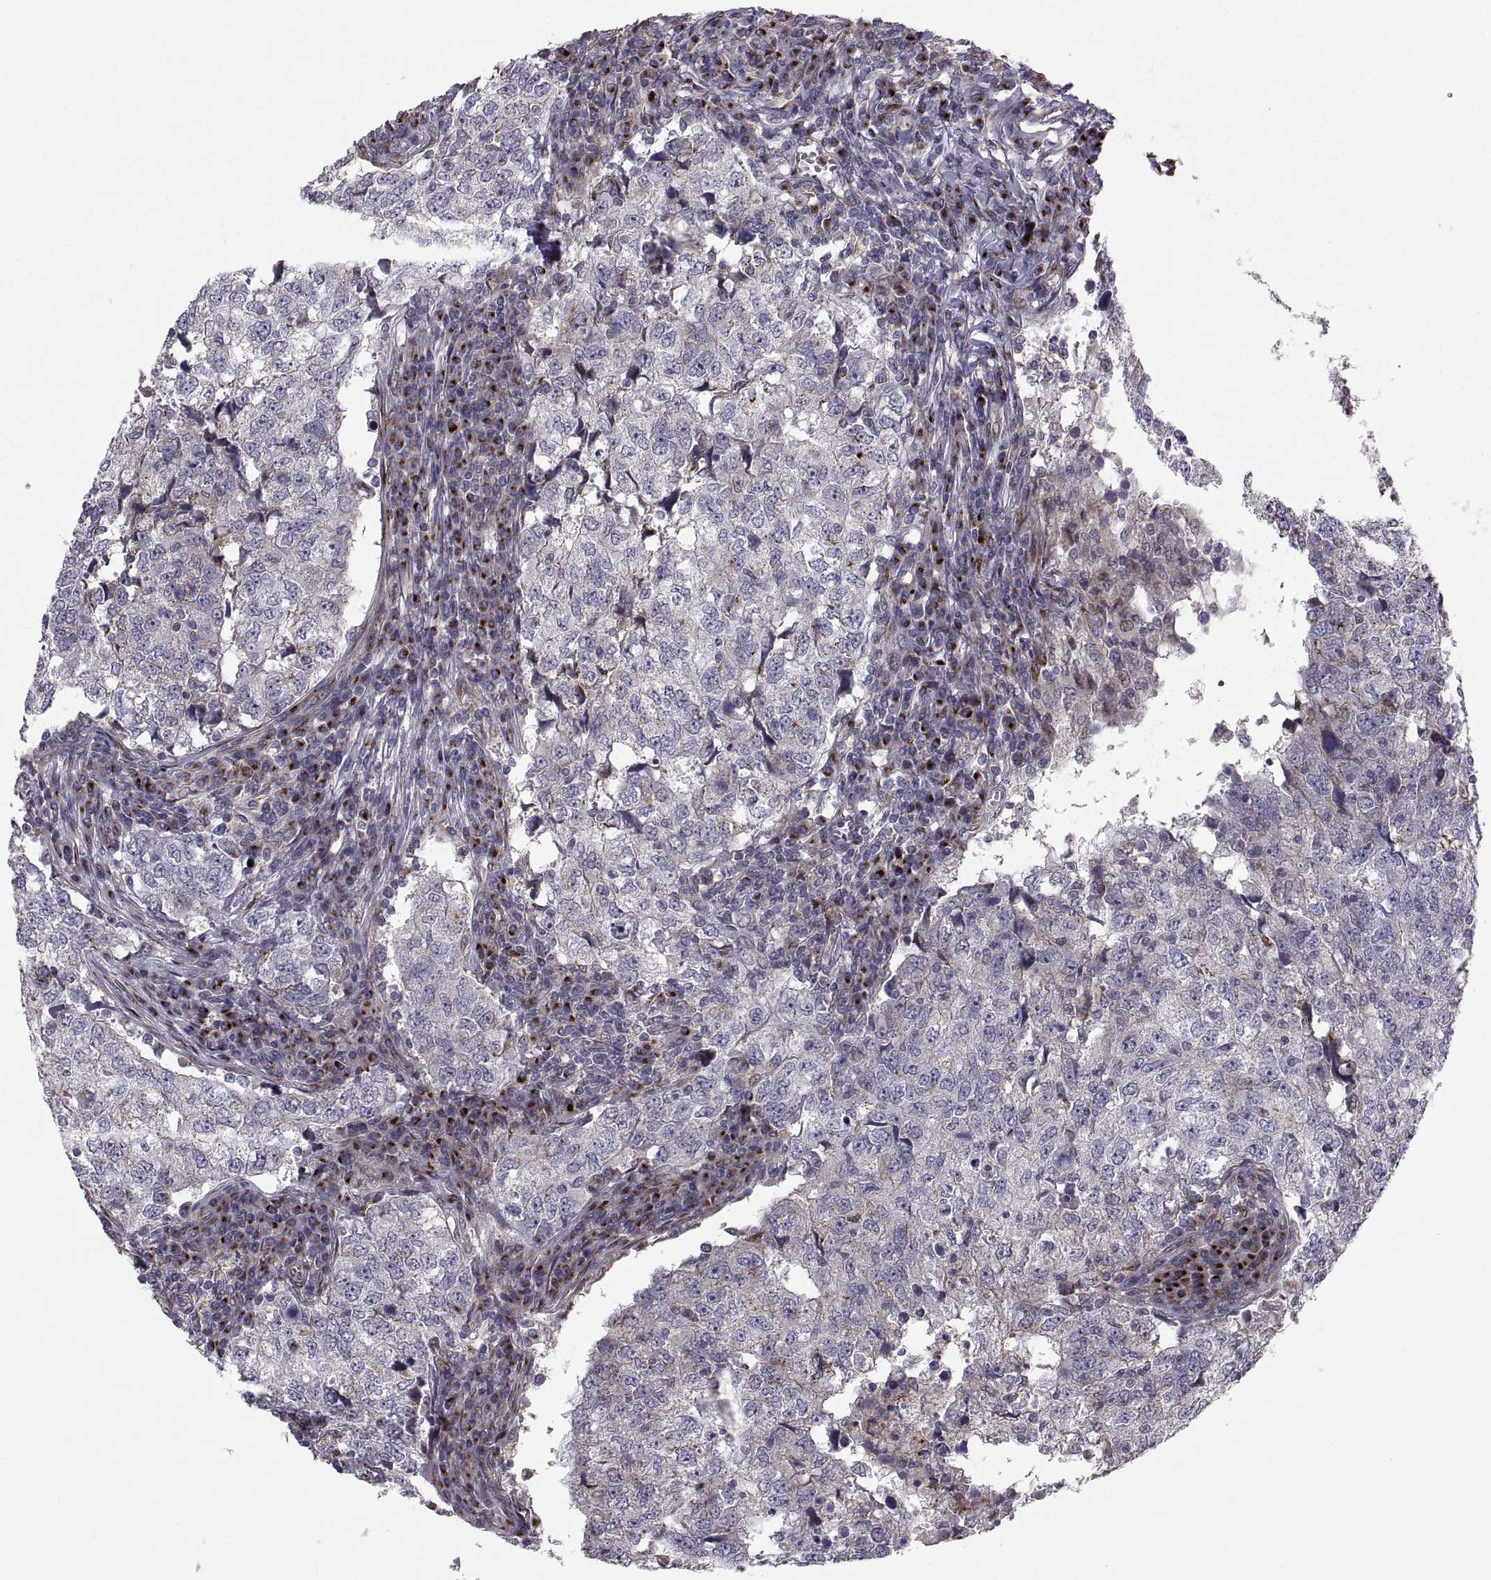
{"staining": {"intensity": "negative", "quantity": "none", "location": "none"}, "tissue": "breast cancer", "cell_type": "Tumor cells", "image_type": "cancer", "snomed": [{"axis": "morphology", "description": "Duct carcinoma"}, {"axis": "topography", "description": "Breast"}], "caption": "Photomicrograph shows no protein expression in tumor cells of breast cancer tissue. (DAB (3,3'-diaminobenzidine) immunohistochemistry (IHC) with hematoxylin counter stain).", "gene": "TESC", "patient": {"sex": "female", "age": 30}}